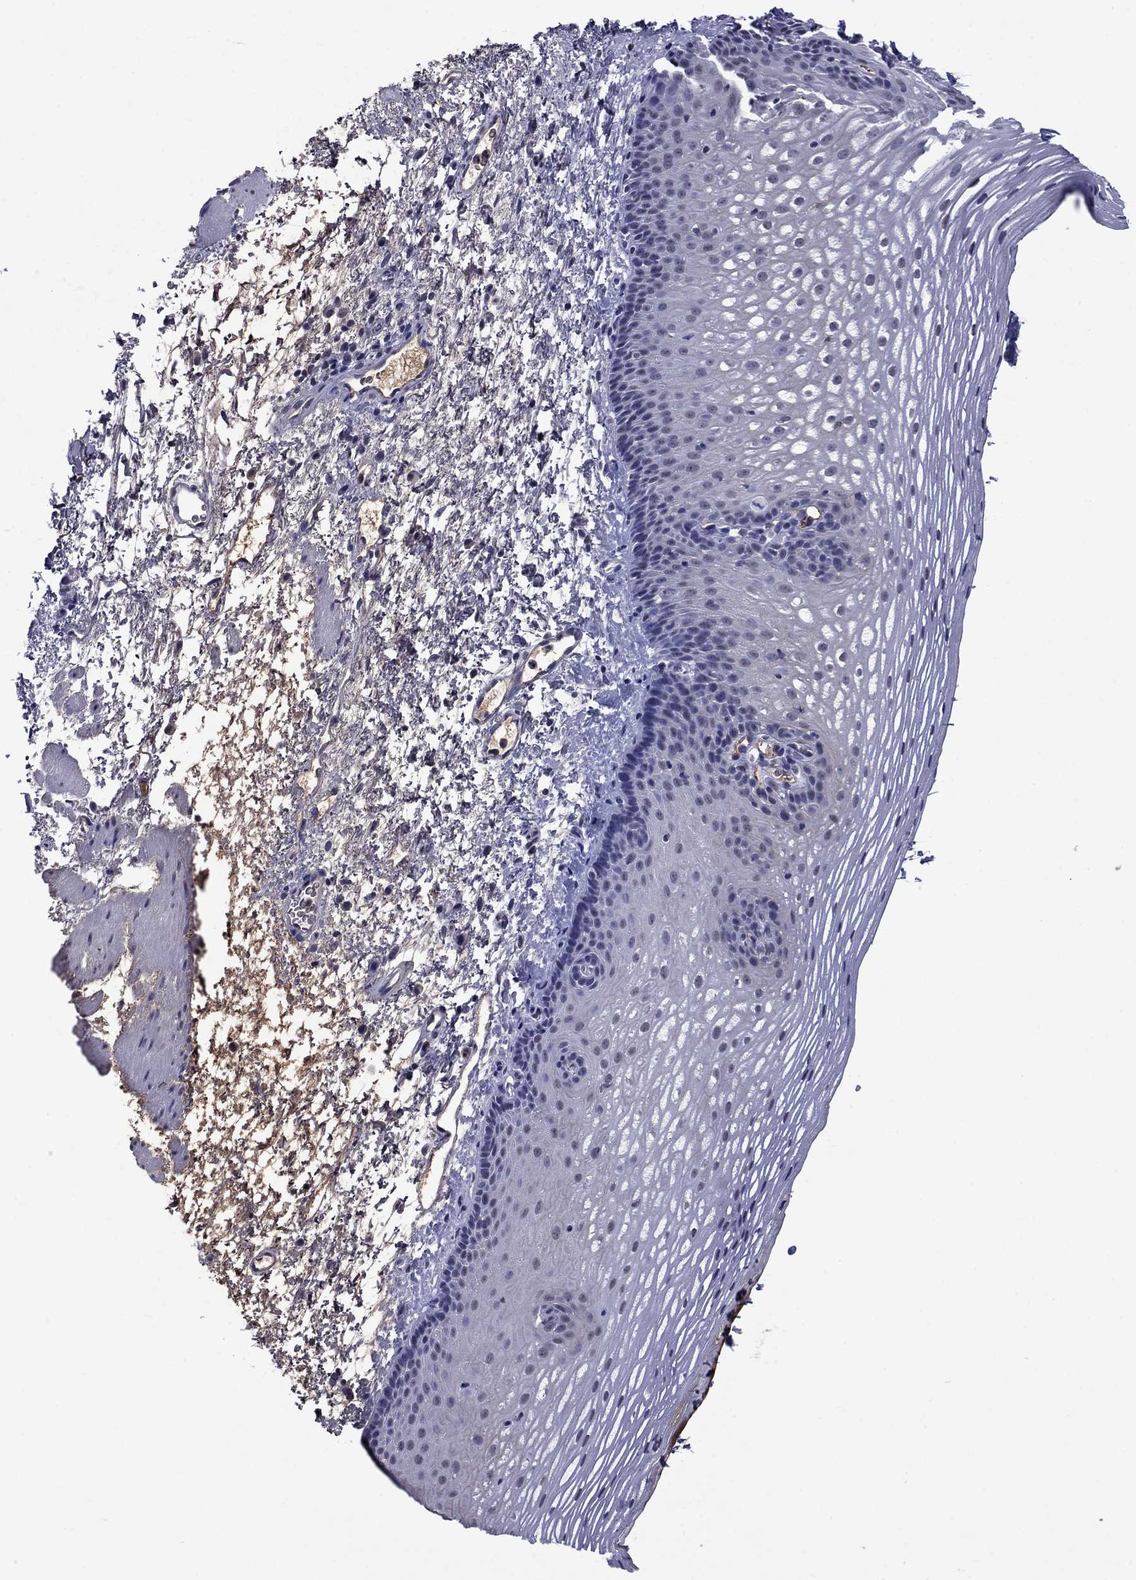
{"staining": {"intensity": "negative", "quantity": "none", "location": "none"}, "tissue": "esophagus", "cell_type": "Squamous epithelial cells", "image_type": "normal", "snomed": [{"axis": "morphology", "description": "Normal tissue, NOS"}, {"axis": "topography", "description": "Esophagus"}], "caption": "Immunohistochemical staining of normal human esophagus displays no significant positivity in squamous epithelial cells. Nuclei are stained in blue.", "gene": "APOA2", "patient": {"sex": "male", "age": 76}}